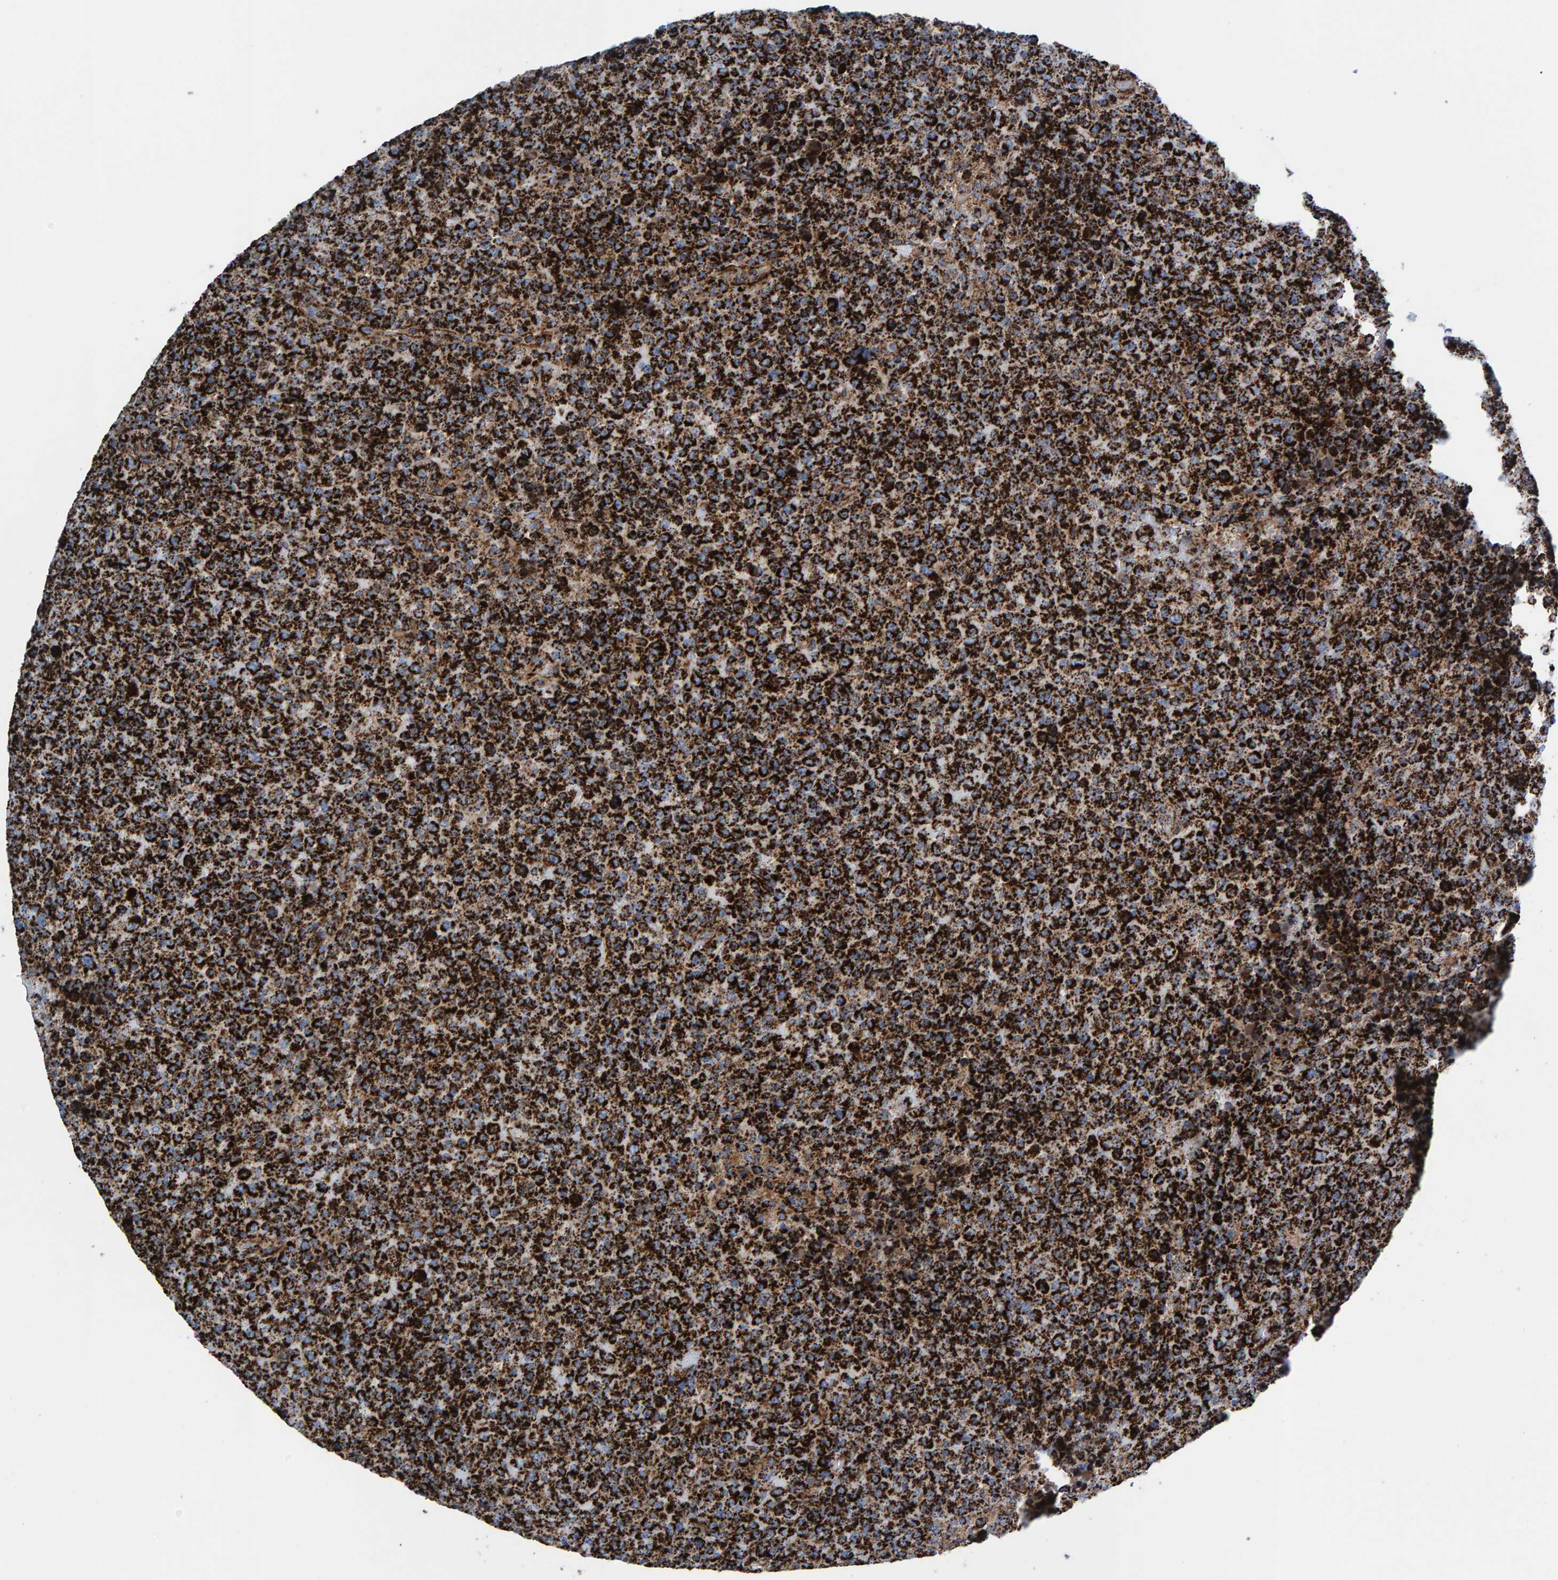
{"staining": {"intensity": "strong", "quantity": ">75%", "location": "cytoplasmic/membranous"}, "tissue": "lymphoma", "cell_type": "Tumor cells", "image_type": "cancer", "snomed": [{"axis": "morphology", "description": "Malignant lymphoma, non-Hodgkin's type, High grade"}, {"axis": "topography", "description": "Lymph node"}], "caption": "A brown stain labels strong cytoplasmic/membranous staining of a protein in high-grade malignant lymphoma, non-Hodgkin's type tumor cells. (Stains: DAB (3,3'-diaminobenzidine) in brown, nuclei in blue, Microscopy: brightfield microscopy at high magnification).", "gene": "ENSG00000262660", "patient": {"sex": "male", "age": 13}}